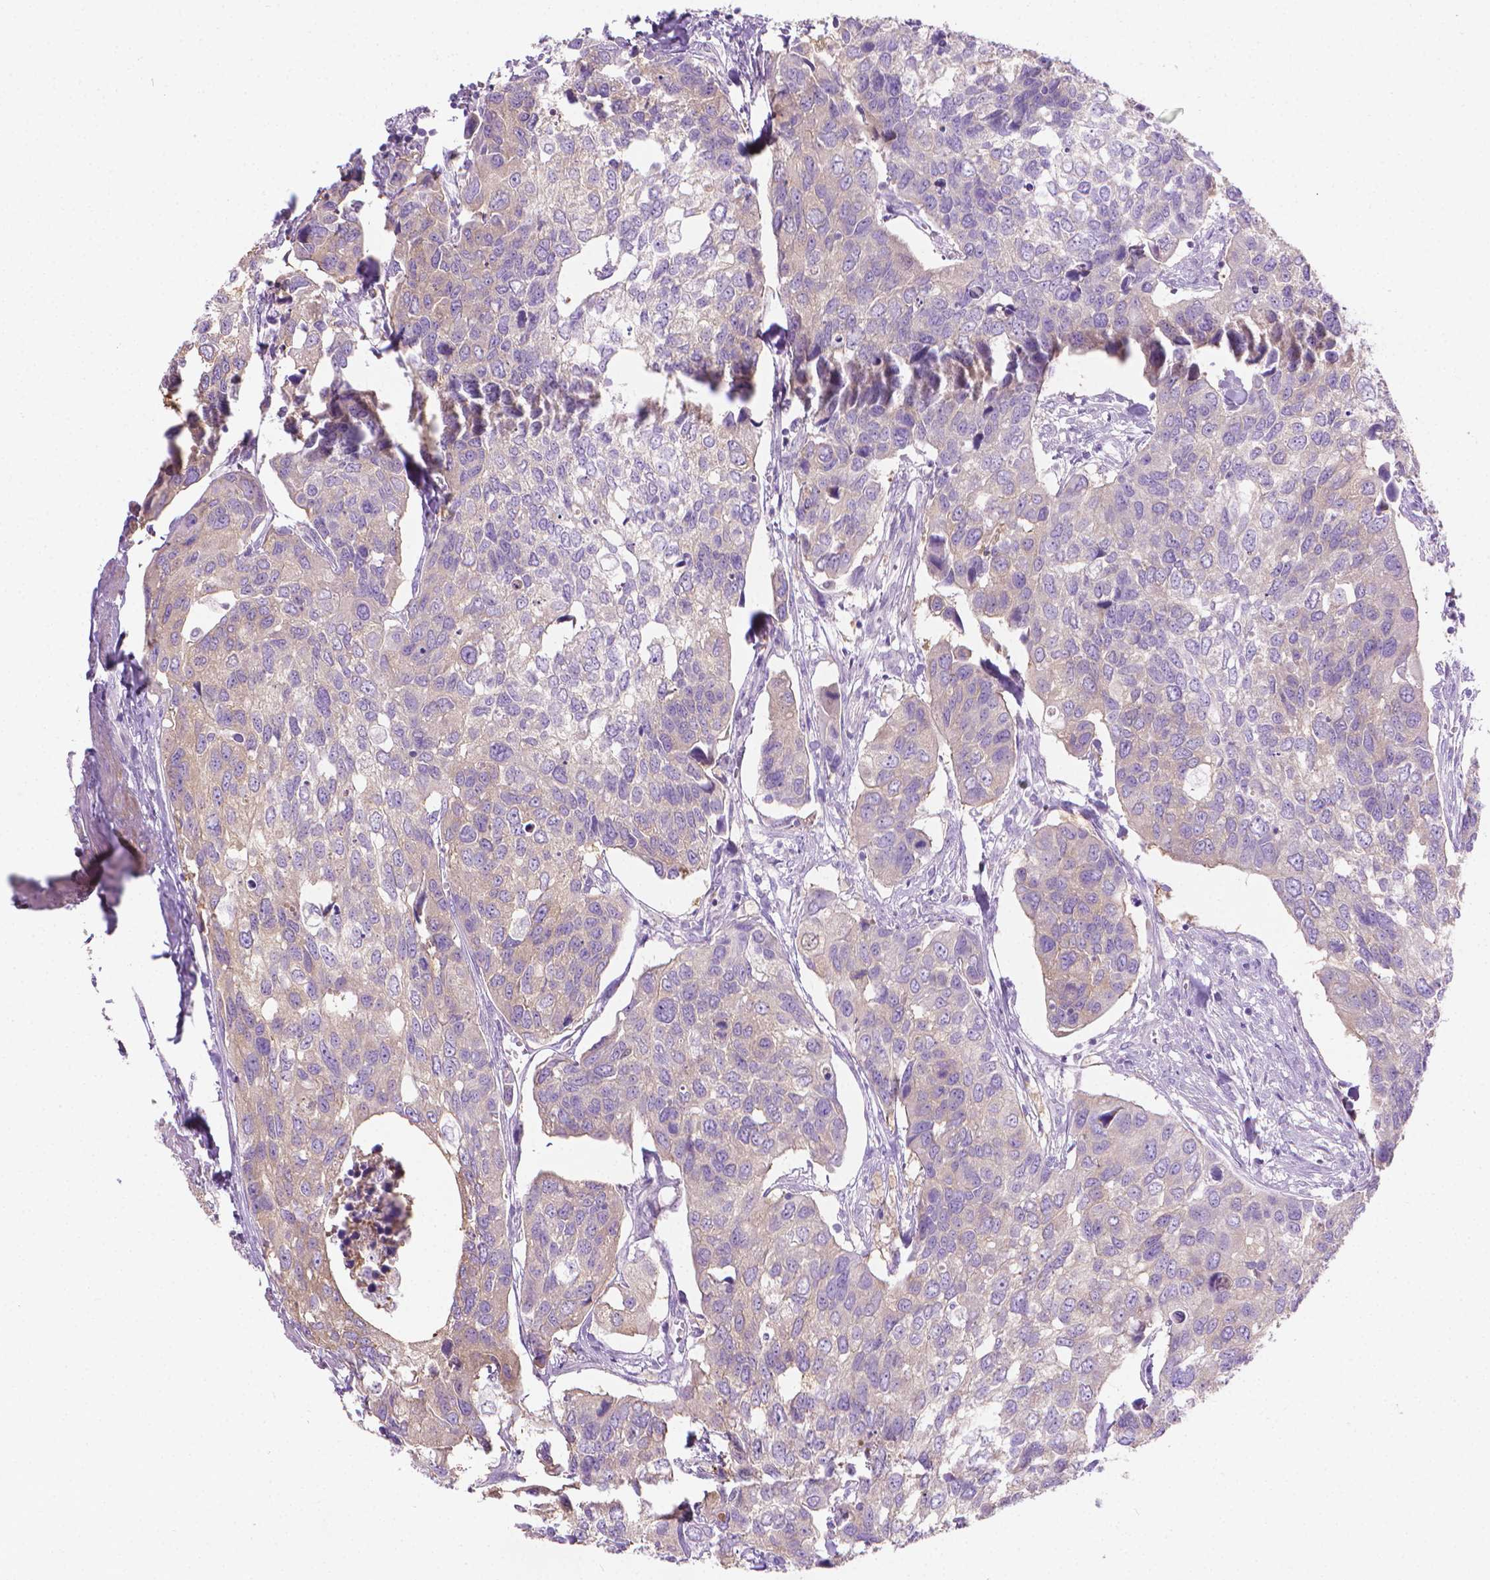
{"staining": {"intensity": "weak", "quantity": "<25%", "location": "cytoplasmic/membranous"}, "tissue": "urothelial cancer", "cell_type": "Tumor cells", "image_type": "cancer", "snomed": [{"axis": "morphology", "description": "Urothelial carcinoma, High grade"}, {"axis": "topography", "description": "Urinary bladder"}], "caption": "Human urothelial cancer stained for a protein using IHC reveals no staining in tumor cells.", "gene": "FASN", "patient": {"sex": "male", "age": 60}}